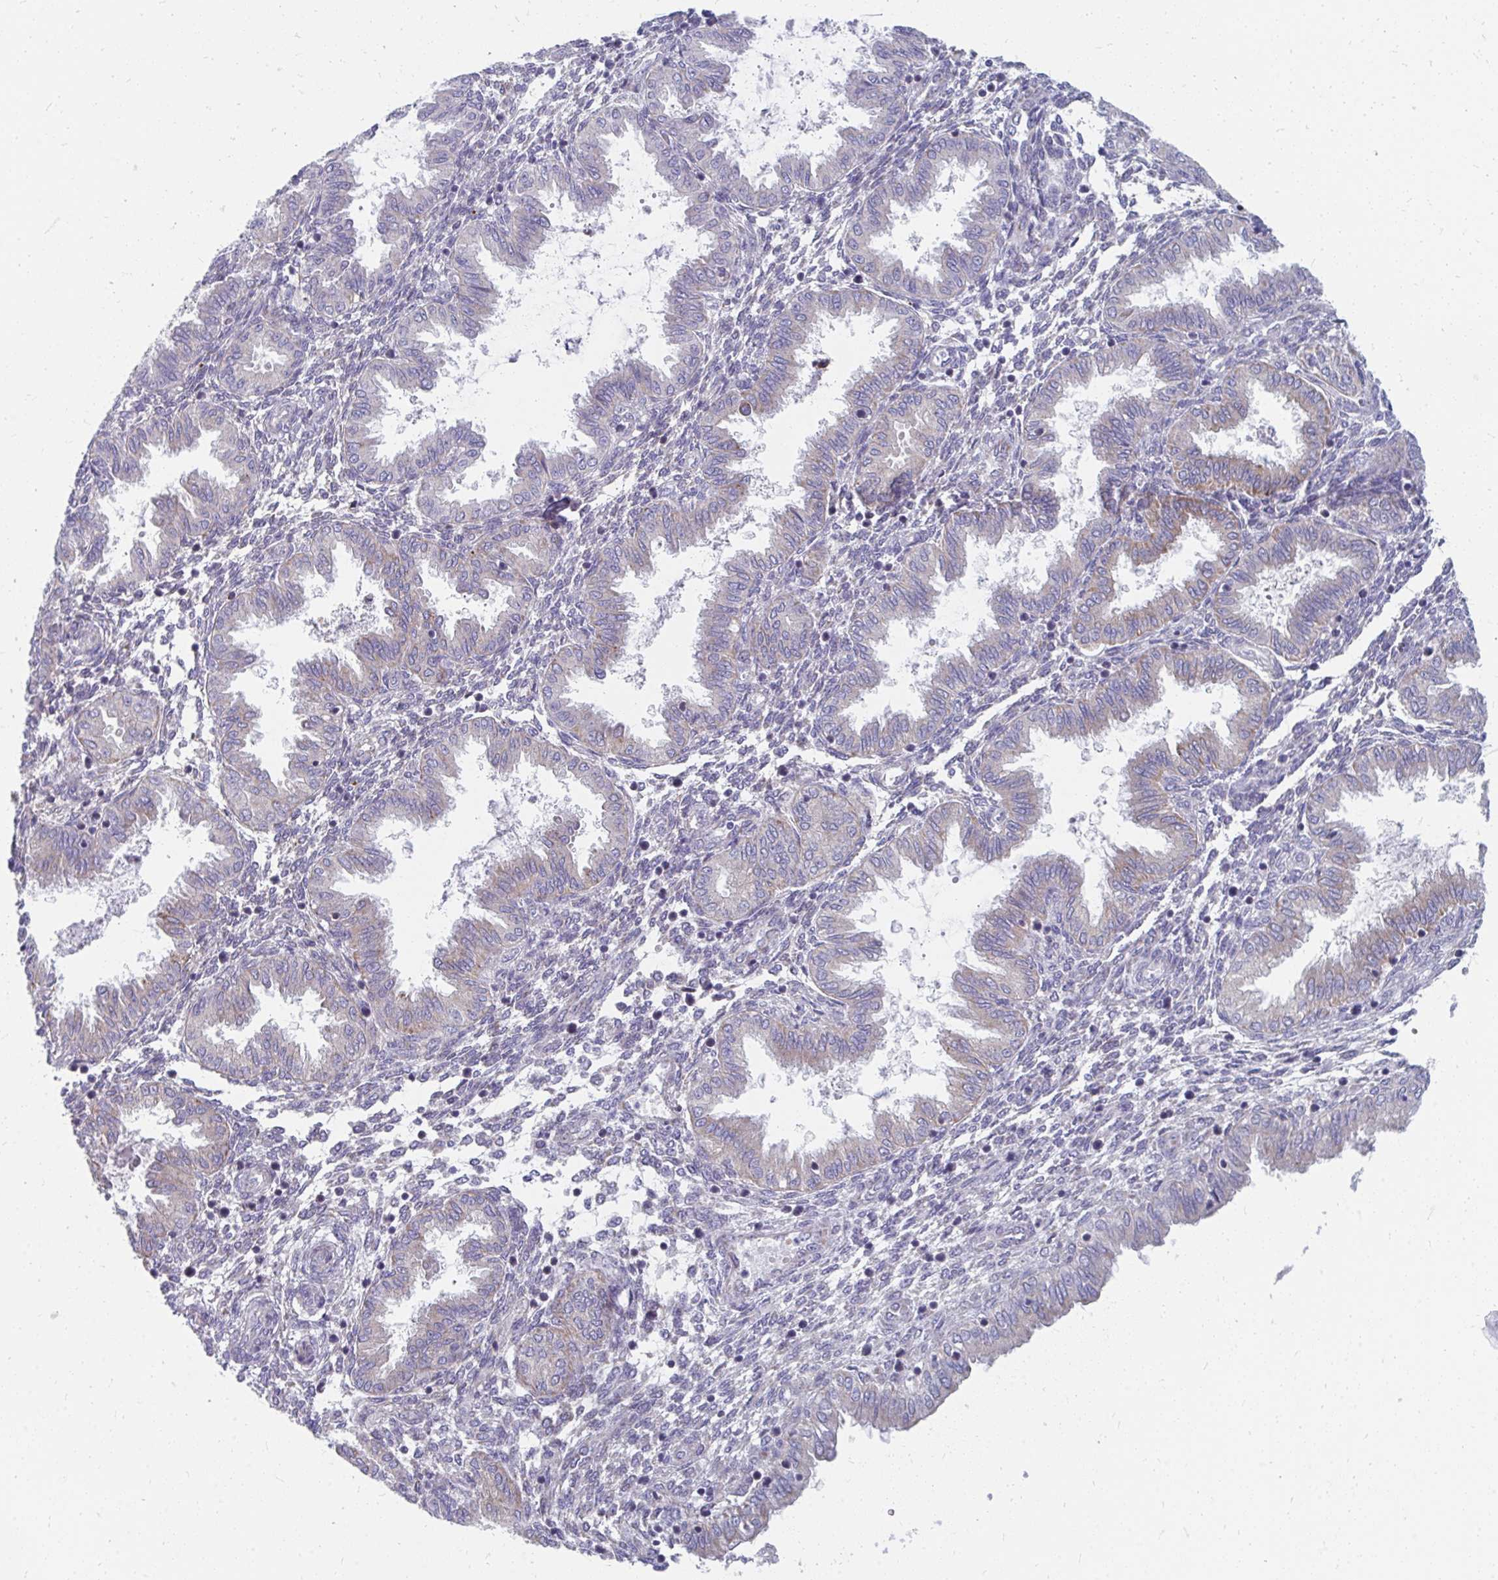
{"staining": {"intensity": "weak", "quantity": "<25%", "location": "cytoplasmic/membranous"}, "tissue": "endometrium", "cell_type": "Cells in endometrial stroma", "image_type": "normal", "snomed": [{"axis": "morphology", "description": "Normal tissue, NOS"}, {"axis": "topography", "description": "Endometrium"}], "caption": "The photomicrograph exhibits no significant staining in cells in endometrial stroma of endometrium.", "gene": "PABIR3", "patient": {"sex": "female", "age": 33}}